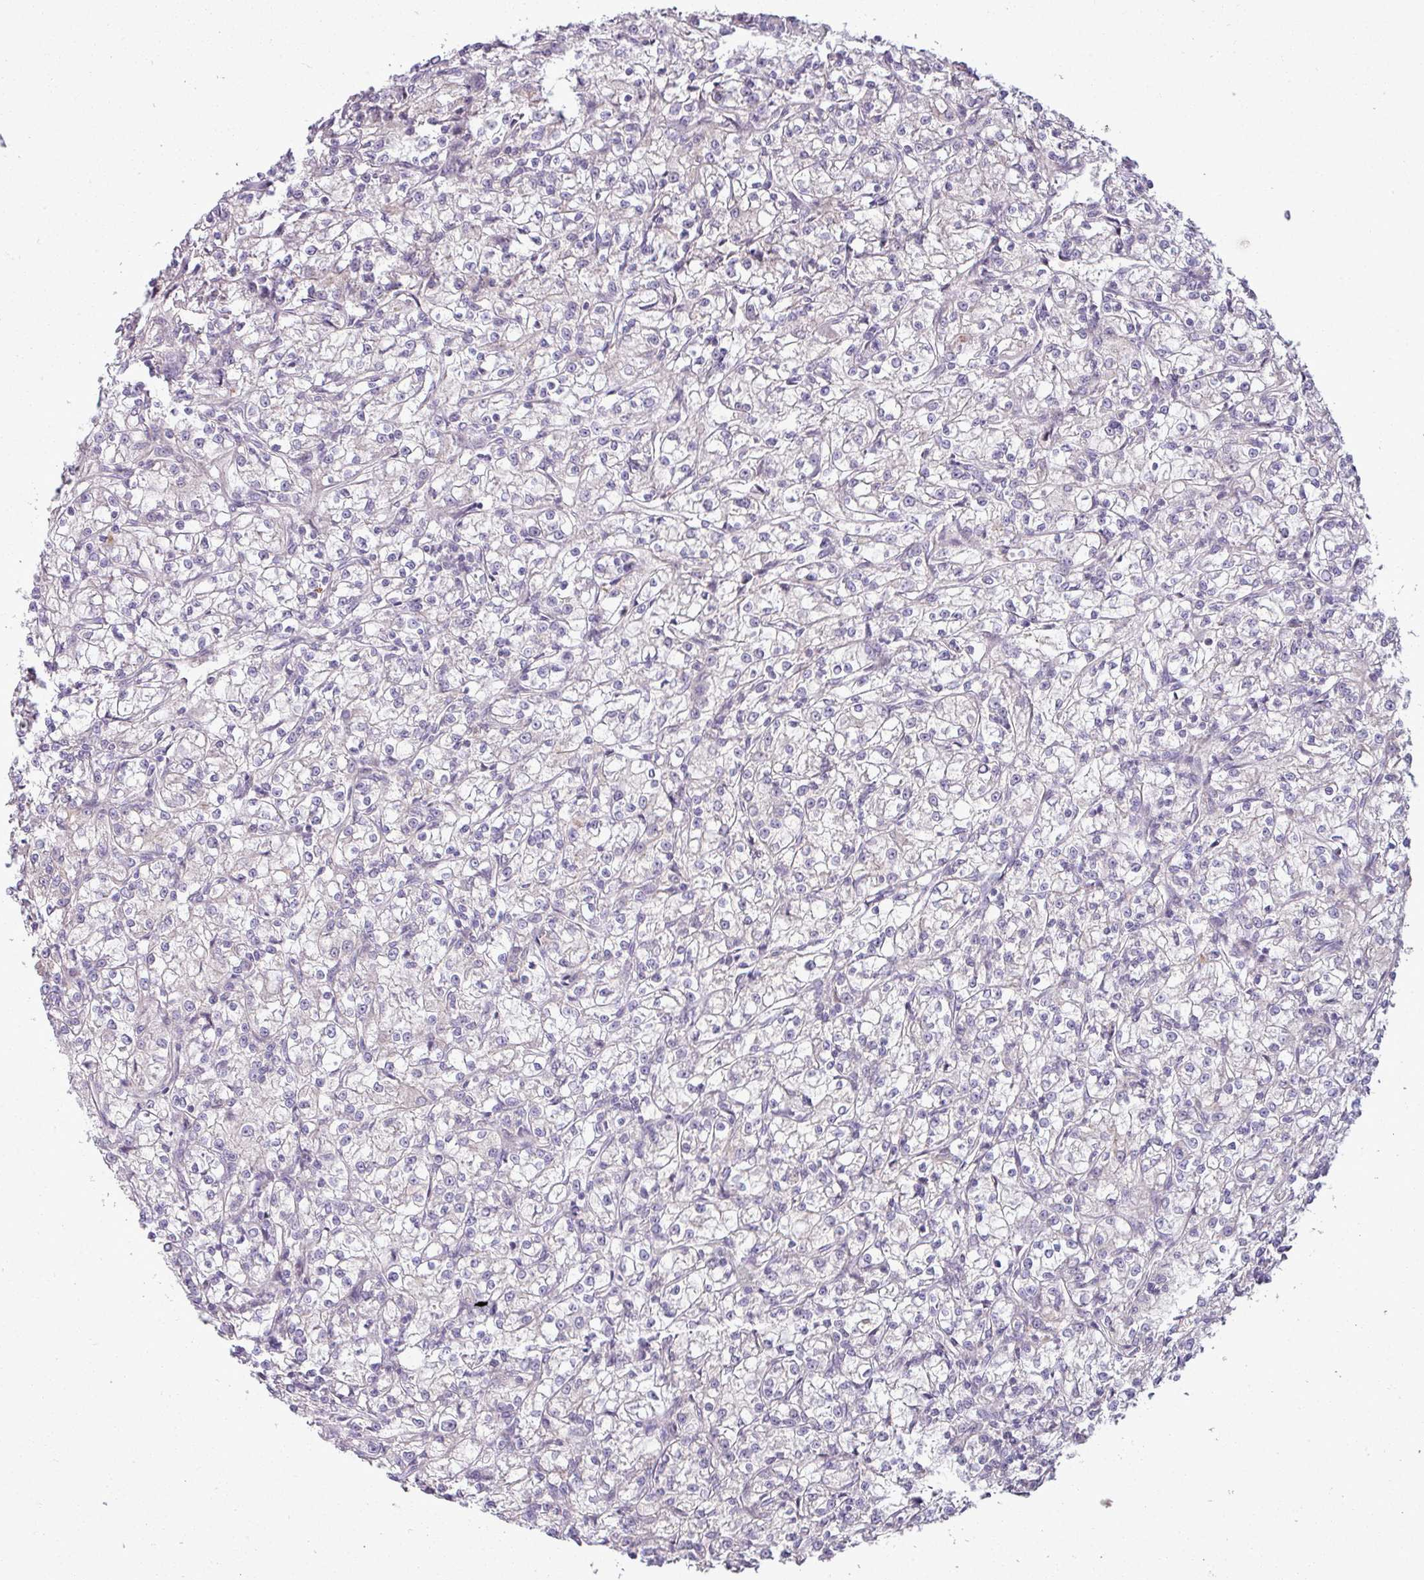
{"staining": {"intensity": "negative", "quantity": "none", "location": "none"}, "tissue": "renal cancer", "cell_type": "Tumor cells", "image_type": "cancer", "snomed": [{"axis": "morphology", "description": "Adenocarcinoma, NOS"}, {"axis": "topography", "description": "Kidney"}], "caption": "DAB (3,3'-diaminobenzidine) immunohistochemical staining of adenocarcinoma (renal) demonstrates no significant positivity in tumor cells.", "gene": "APOM", "patient": {"sex": "female", "age": 59}}